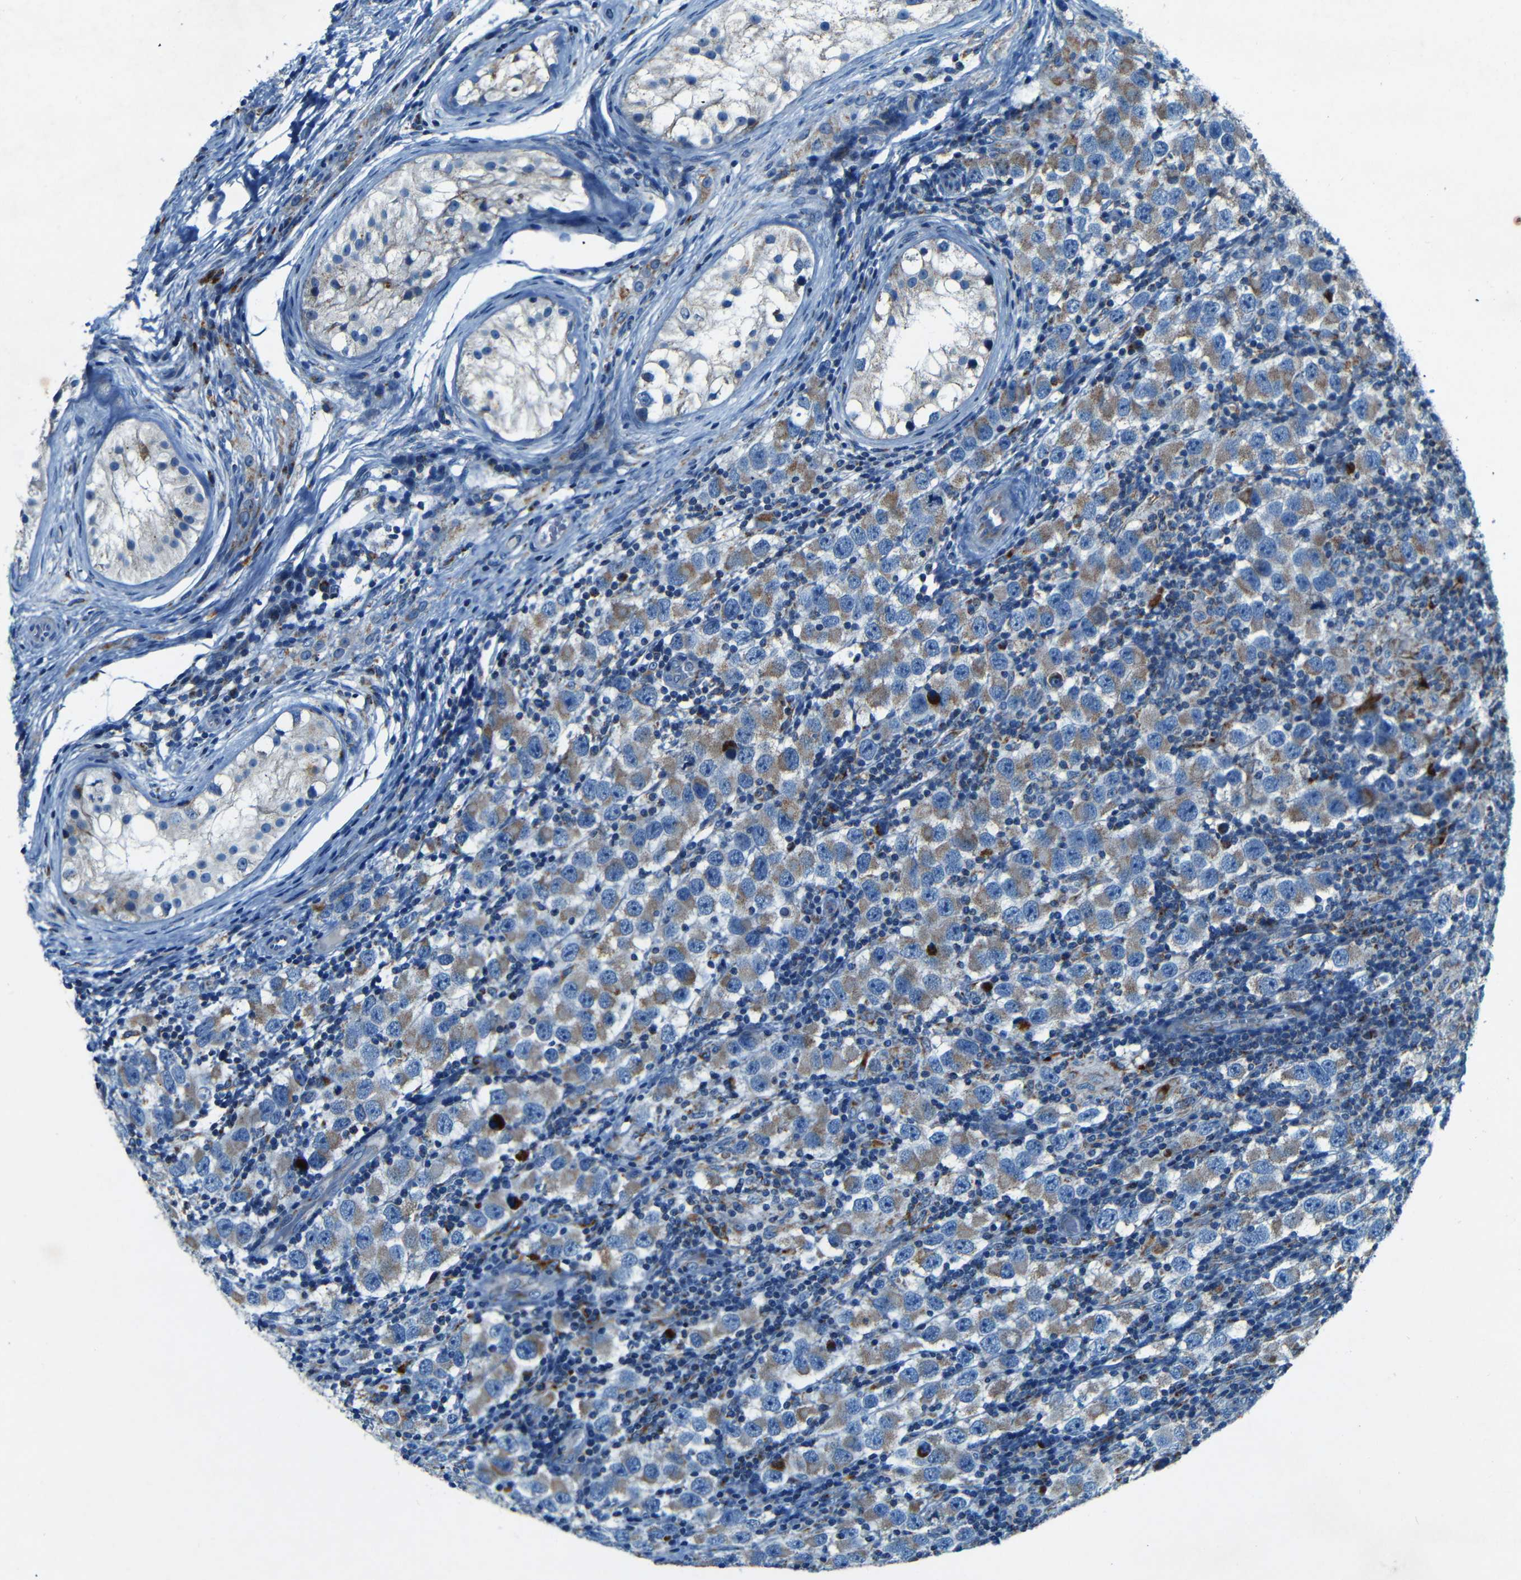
{"staining": {"intensity": "moderate", "quantity": ">75%", "location": "cytoplasmic/membranous"}, "tissue": "testis cancer", "cell_type": "Tumor cells", "image_type": "cancer", "snomed": [{"axis": "morphology", "description": "Carcinoma, Embryonal, NOS"}, {"axis": "topography", "description": "Testis"}], "caption": "Moderate cytoplasmic/membranous protein positivity is present in approximately >75% of tumor cells in testis cancer (embryonal carcinoma). (Brightfield microscopy of DAB IHC at high magnification).", "gene": "WSCD2", "patient": {"sex": "male", "age": 21}}